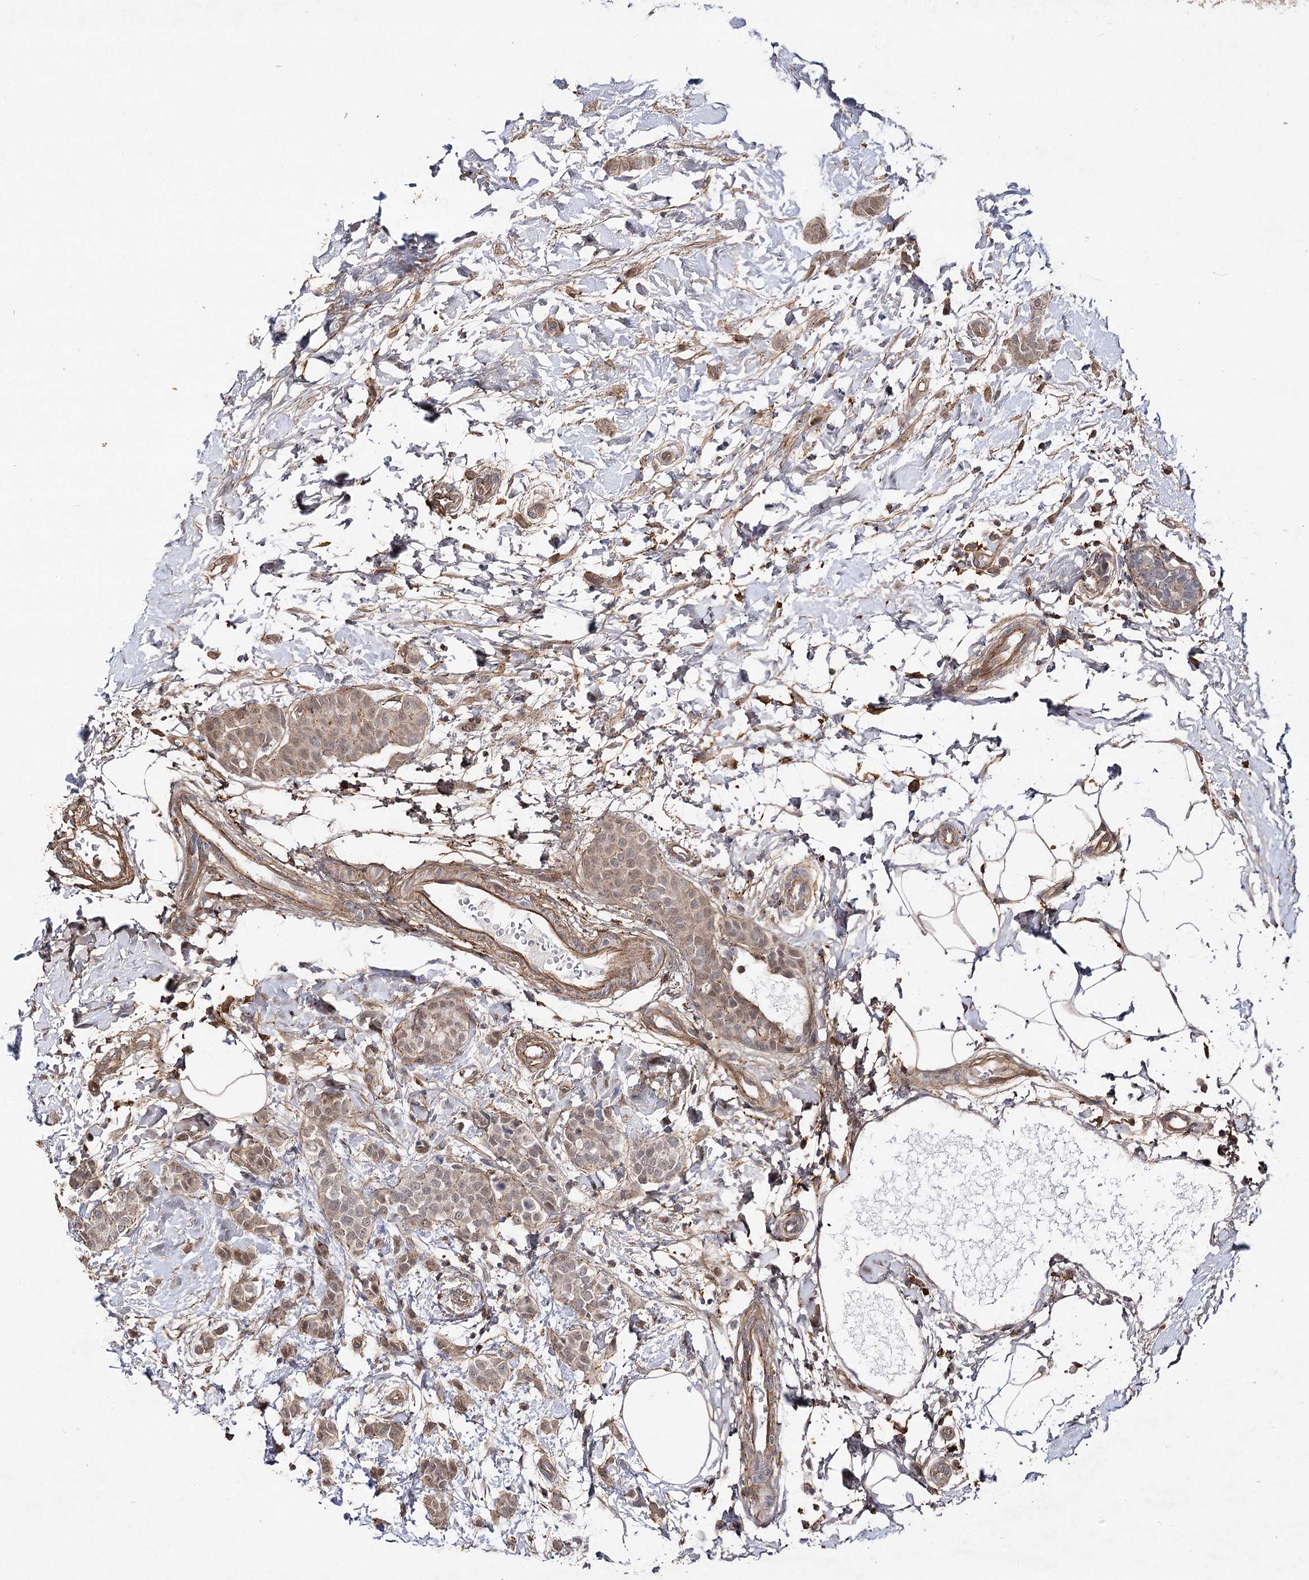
{"staining": {"intensity": "weak", "quantity": ">75%", "location": "cytoplasmic/membranous"}, "tissue": "breast cancer", "cell_type": "Tumor cells", "image_type": "cancer", "snomed": [{"axis": "morphology", "description": "Lobular carcinoma, in situ"}, {"axis": "morphology", "description": "Lobular carcinoma"}, {"axis": "topography", "description": "Breast"}], "caption": "Immunohistochemical staining of breast cancer (lobular carcinoma in situ) exhibits weak cytoplasmic/membranous protein positivity in approximately >75% of tumor cells.", "gene": "OBSL1", "patient": {"sex": "female", "age": 41}}